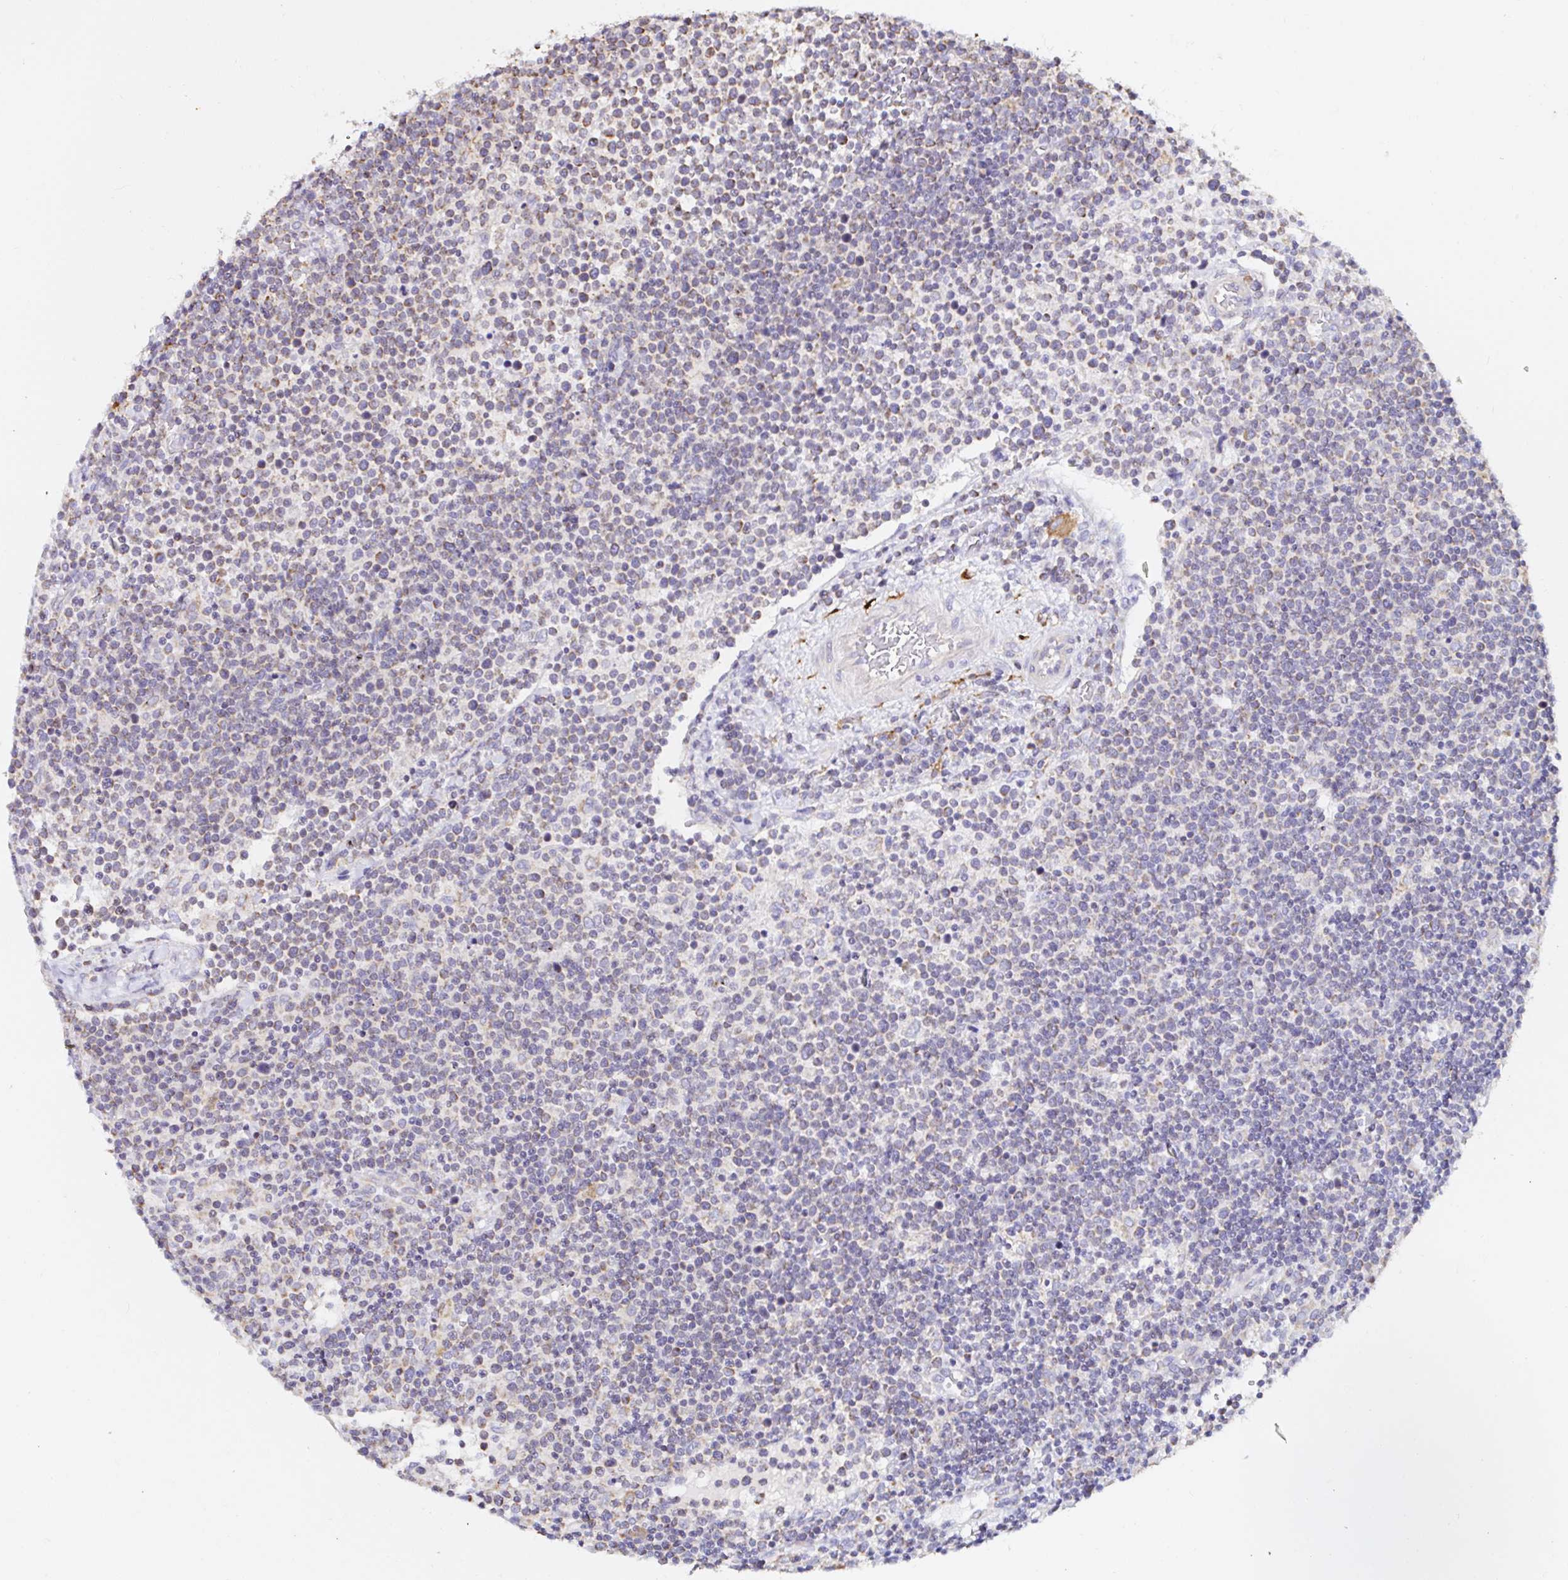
{"staining": {"intensity": "weak", "quantity": "<25%", "location": "cytoplasmic/membranous"}, "tissue": "lymphoma", "cell_type": "Tumor cells", "image_type": "cancer", "snomed": [{"axis": "morphology", "description": "Malignant lymphoma, non-Hodgkin's type, High grade"}, {"axis": "topography", "description": "Lymph node"}], "caption": "Tumor cells are negative for protein expression in human malignant lymphoma, non-Hodgkin's type (high-grade).", "gene": "MSR1", "patient": {"sex": "male", "age": 61}}